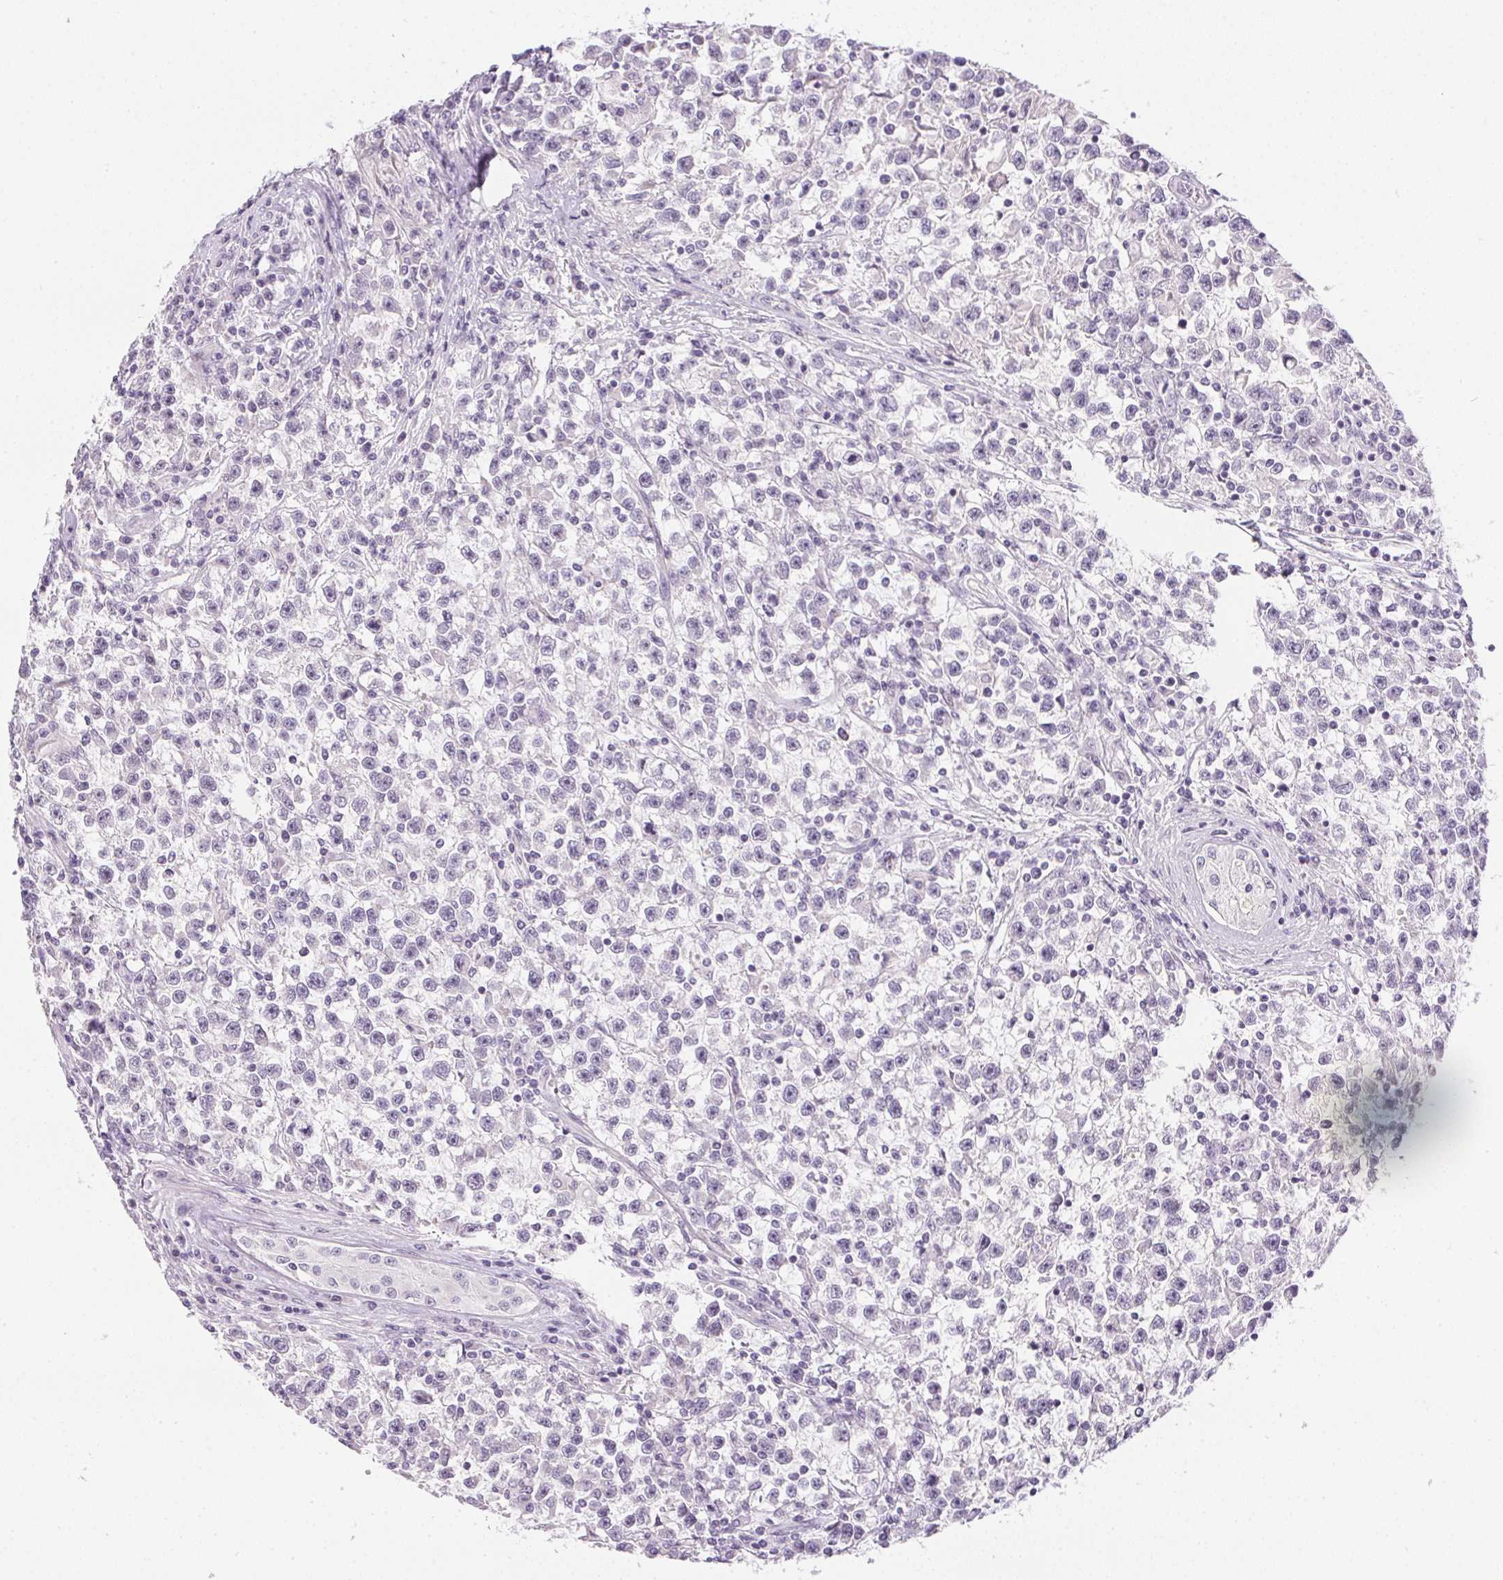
{"staining": {"intensity": "negative", "quantity": "none", "location": "none"}, "tissue": "testis cancer", "cell_type": "Tumor cells", "image_type": "cancer", "snomed": [{"axis": "morphology", "description": "Seminoma, NOS"}, {"axis": "topography", "description": "Testis"}], "caption": "Testis cancer was stained to show a protein in brown. There is no significant positivity in tumor cells.", "gene": "GSDMC", "patient": {"sex": "male", "age": 31}}